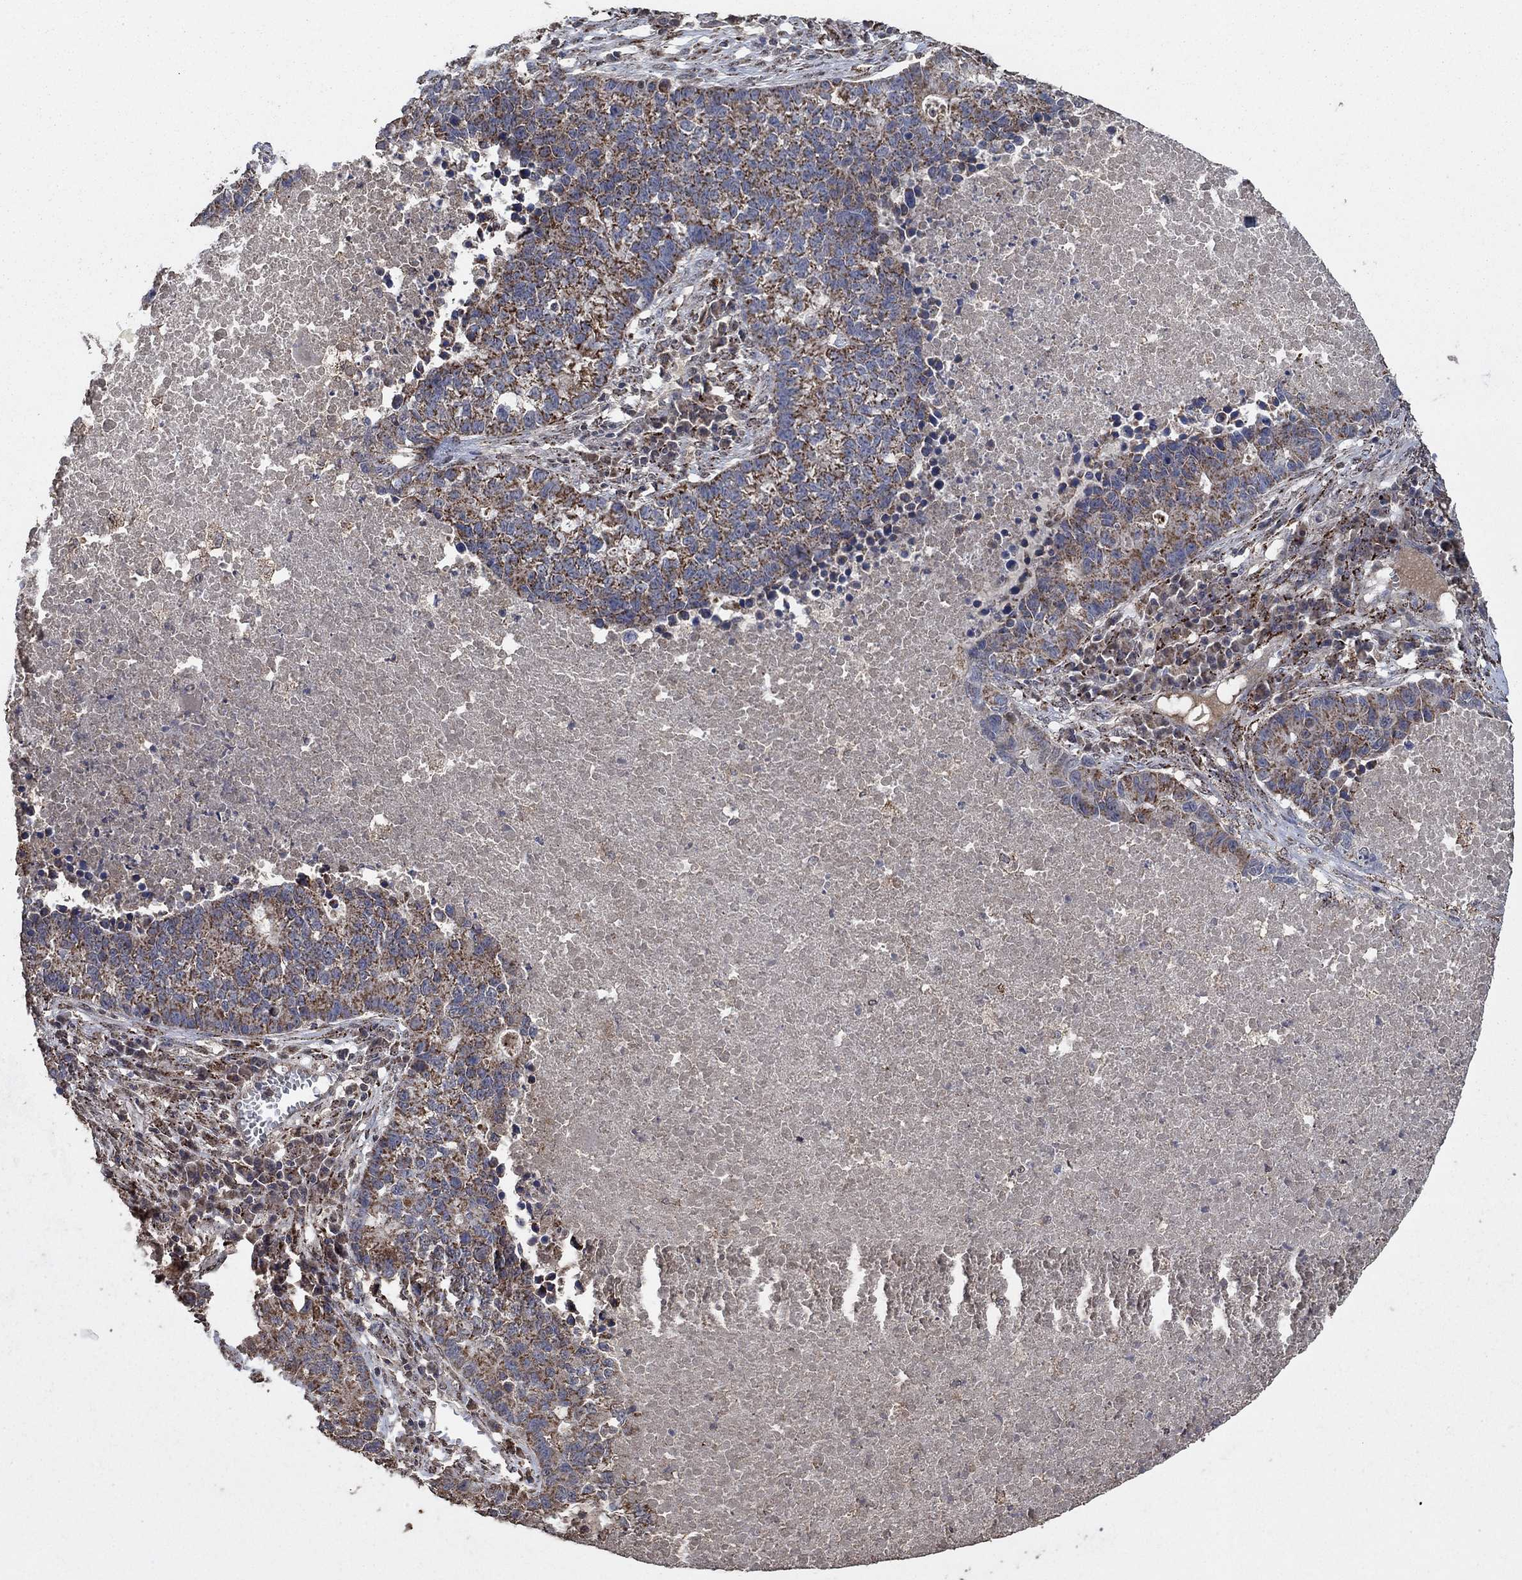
{"staining": {"intensity": "strong", "quantity": "25%-75%", "location": "cytoplasmic/membranous"}, "tissue": "lung cancer", "cell_type": "Tumor cells", "image_type": "cancer", "snomed": [{"axis": "morphology", "description": "Adenocarcinoma, NOS"}, {"axis": "topography", "description": "Lung"}], "caption": "A micrograph showing strong cytoplasmic/membranous expression in approximately 25%-75% of tumor cells in lung adenocarcinoma, as visualized by brown immunohistochemical staining.", "gene": "MRPS24", "patient": {"sex": "male", "age": 57}}